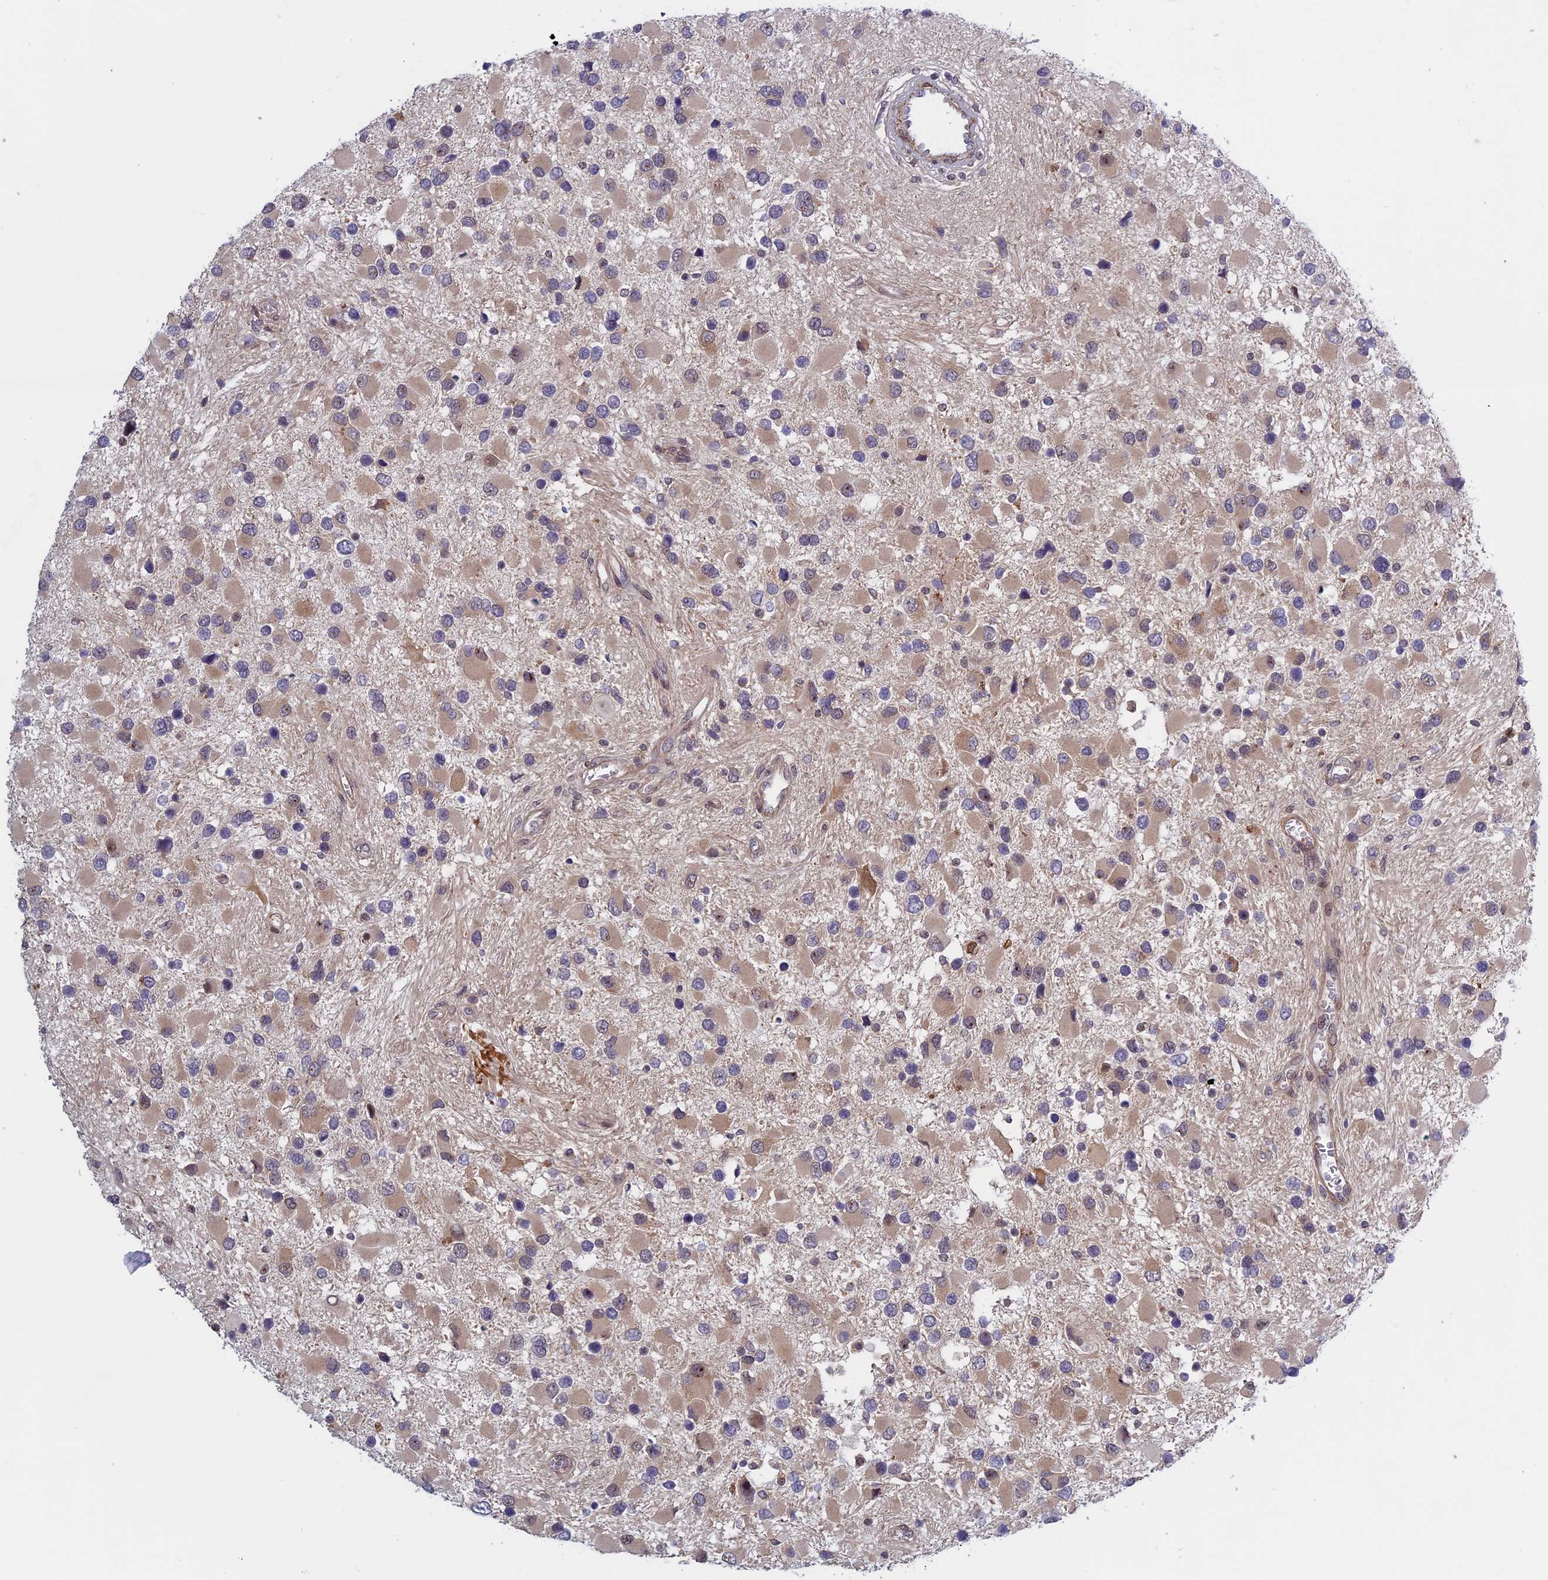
{"staining": {"intensity": "weak", "quantity": "<25%", "location": "cytoplasmic/membranous"}, "tissue": "glioma", "cell_type": "Tumor cells", "image_type": "cancer", "snomed": [{"axis": "morphology", "description": "Glioma, malignant, High grade"}, {"axis": "topography", "description": "Brain"}], "caption": "There is no significant staining in tumor cells of high-grade glioma (malignant).", "gene": "FADS1", "patient": {"sex": "male", "age": 53}}